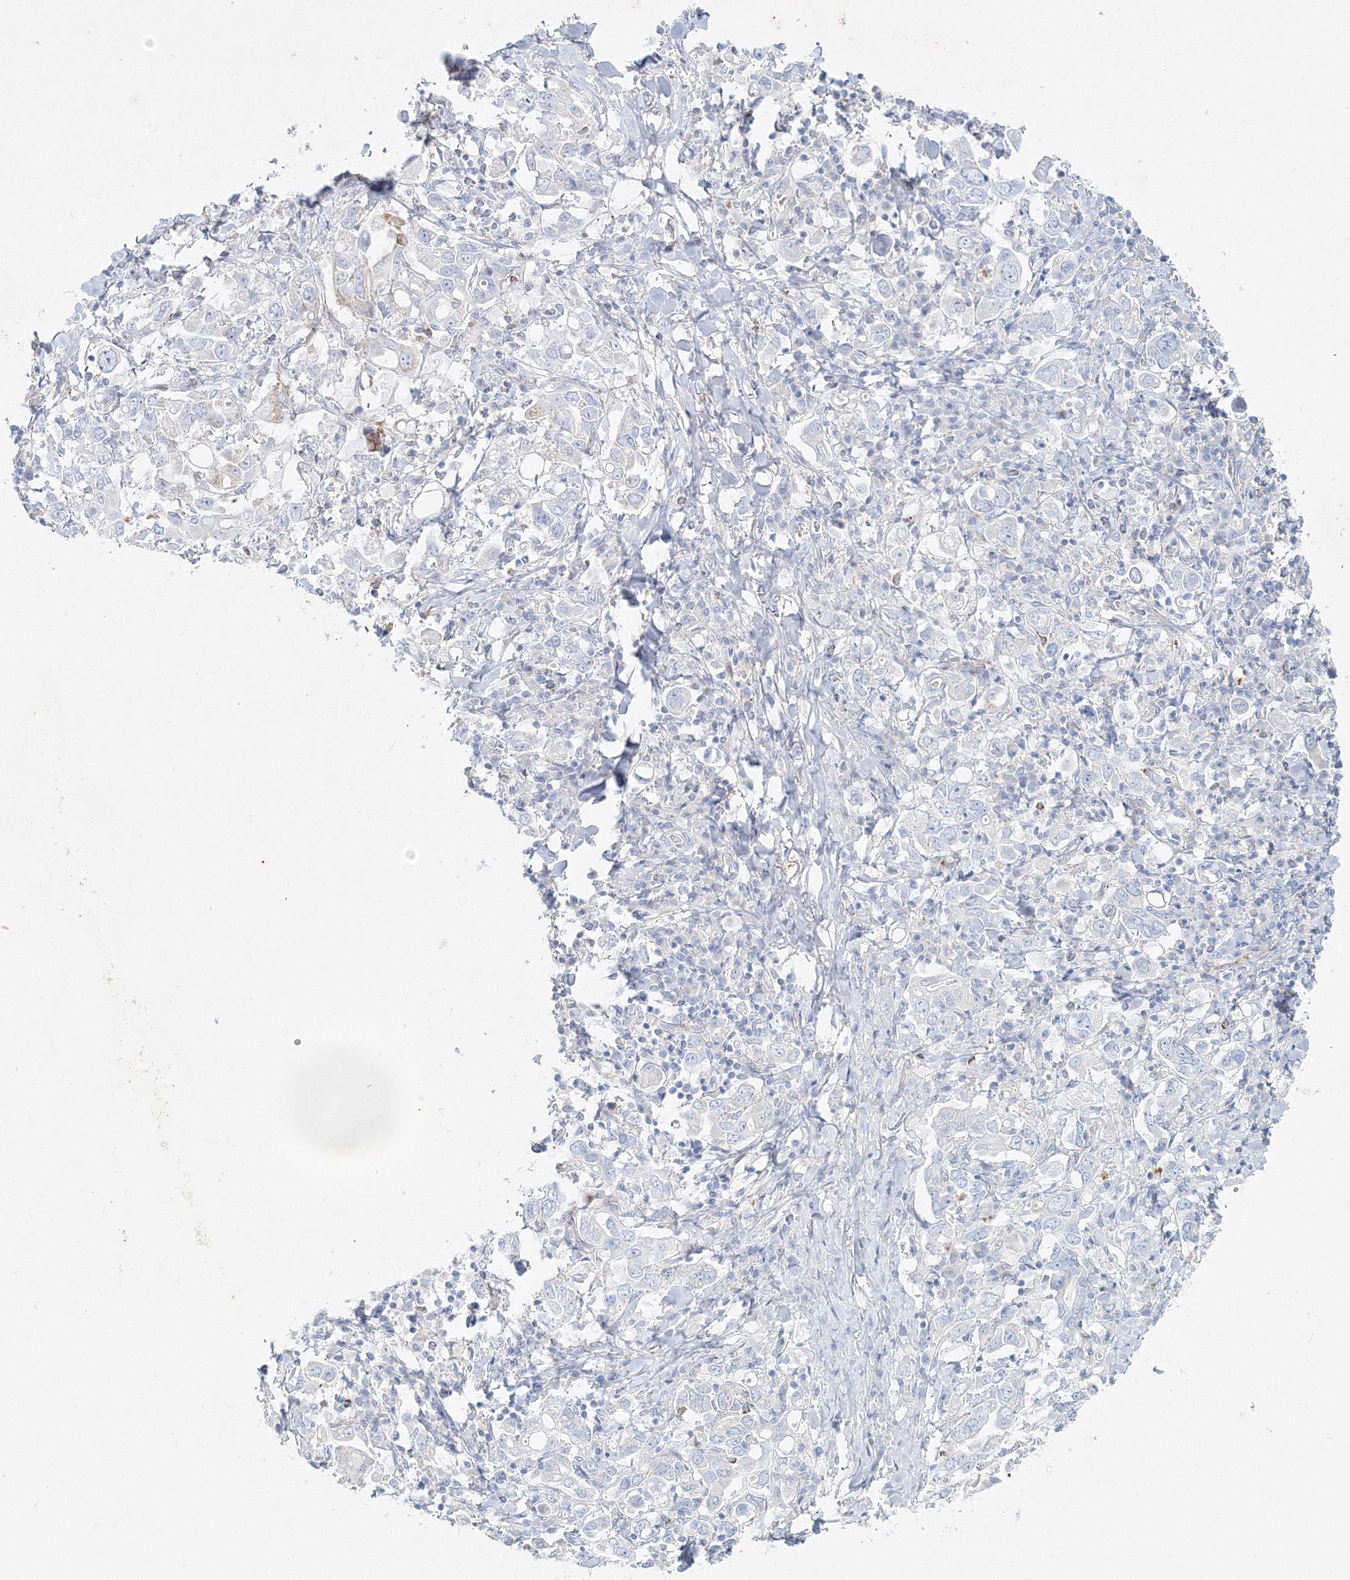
{"staining": {"intensity": "negative", "quantity": "none", "location": "none"}, "tissue": "stomach cancer", "cell_type": "Tumor cells", "image_type": "cancer", "snomed": [{"axis": "morphology", "description": "Adenocarcinoma, NOS"}, {"axis": "topography", "description": "Stomach, upper"}], "caption": "Tumor cells are negative for brown protein staining in stomach adenocarcinoma.", "gene": "DNAH1", "patient": {"sex": "male", "age": 62}}